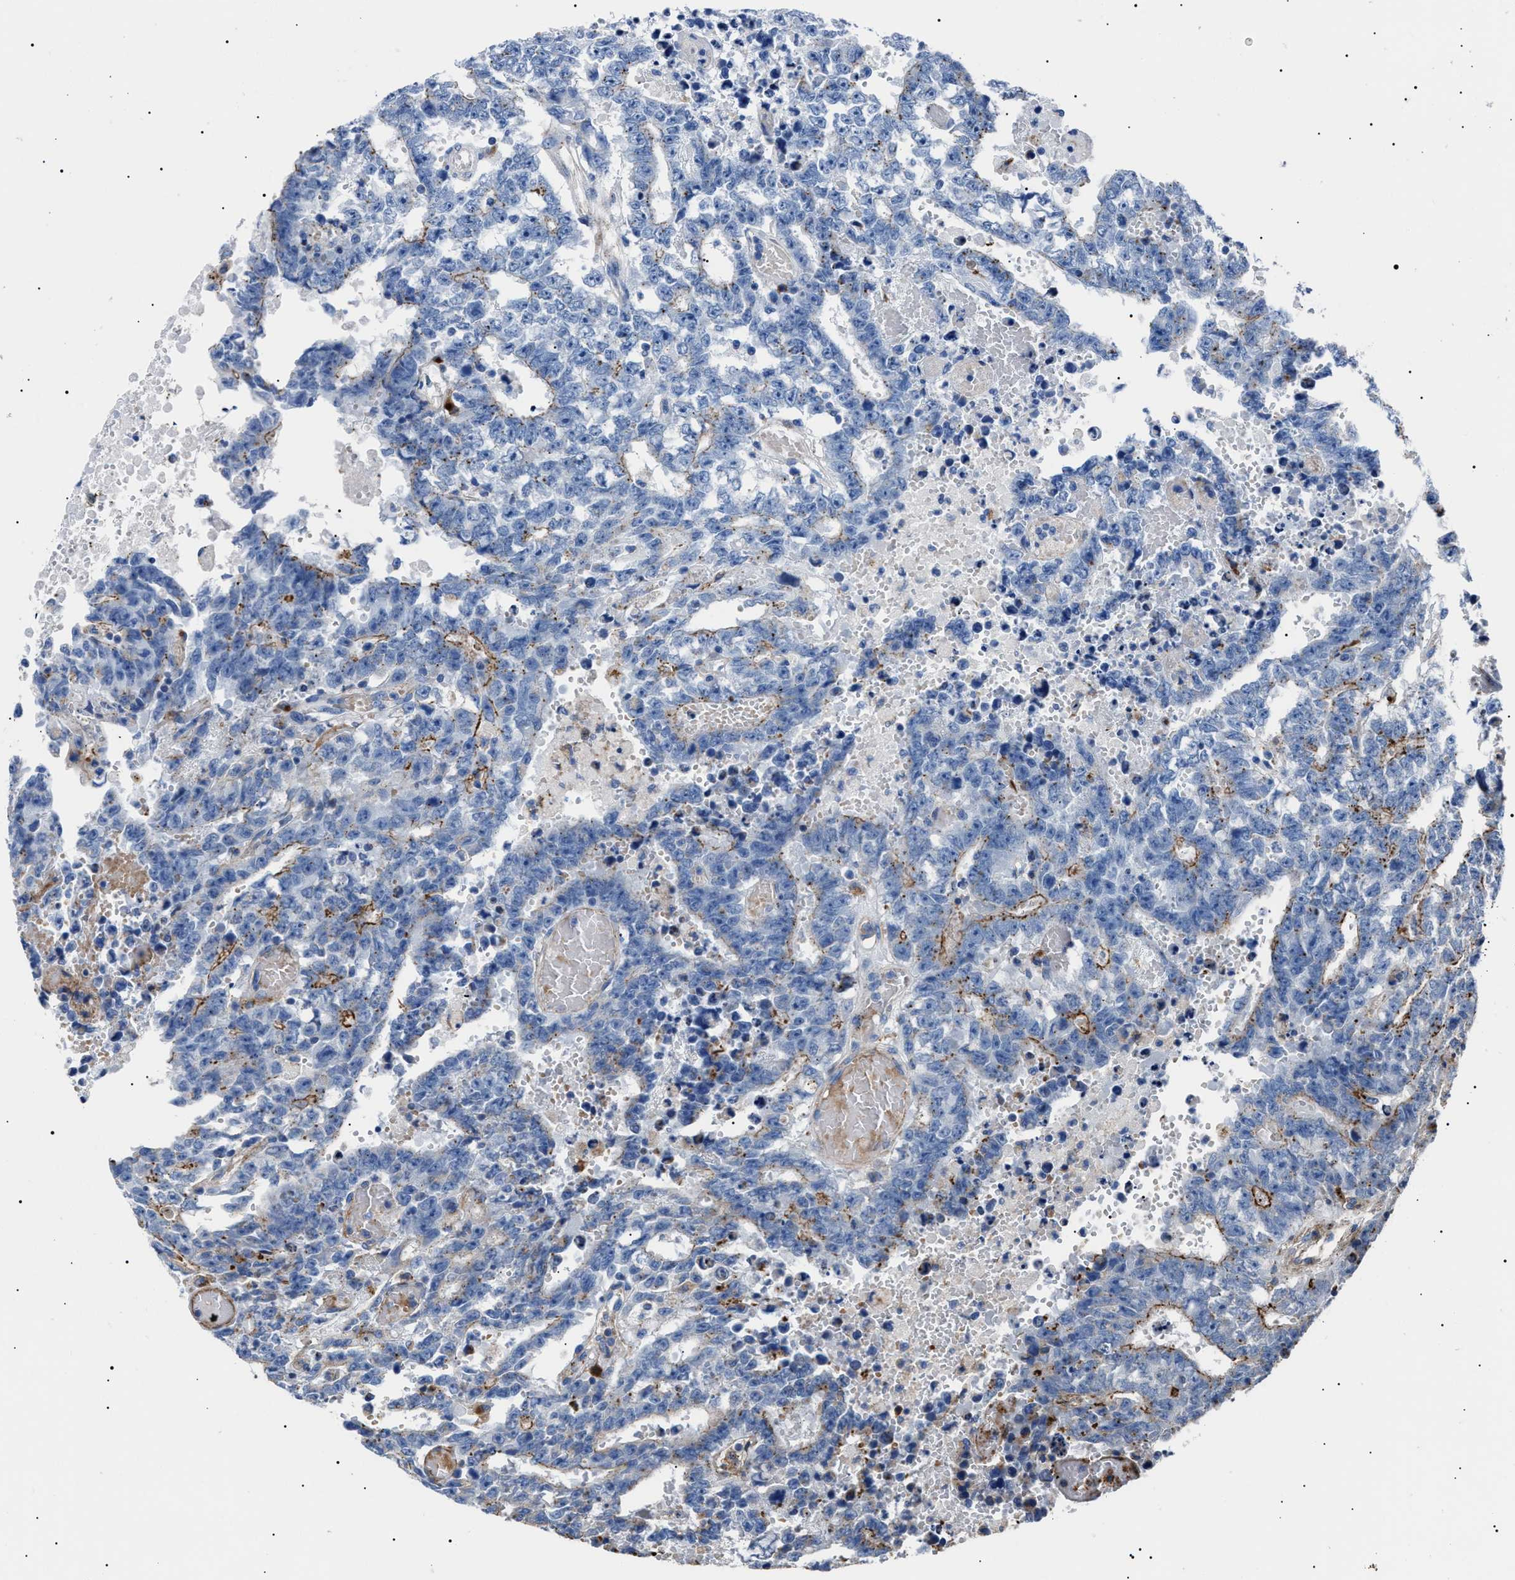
{"staining": {"intensity": "strong", "quantity": "<25%", "location": "cytoplasmic/membranous"}, "tissue": "testis cancer", "cell_type": "Tumor cells", "image_type": "cancer", "snomed": [{"axis": "morphology", "description": "Carcinoma, Embryonal, NOS"}, {"axis": "topography", "description": "Testis"}], "caption": "This is an image of immunohistochemistry staining of testis embryonal carcinoma, which shows strong staining in the cytoplasmic/membranous of tumor cells.", "gene": "NEU1", "patient": {"sex": "male", "age": 25}}